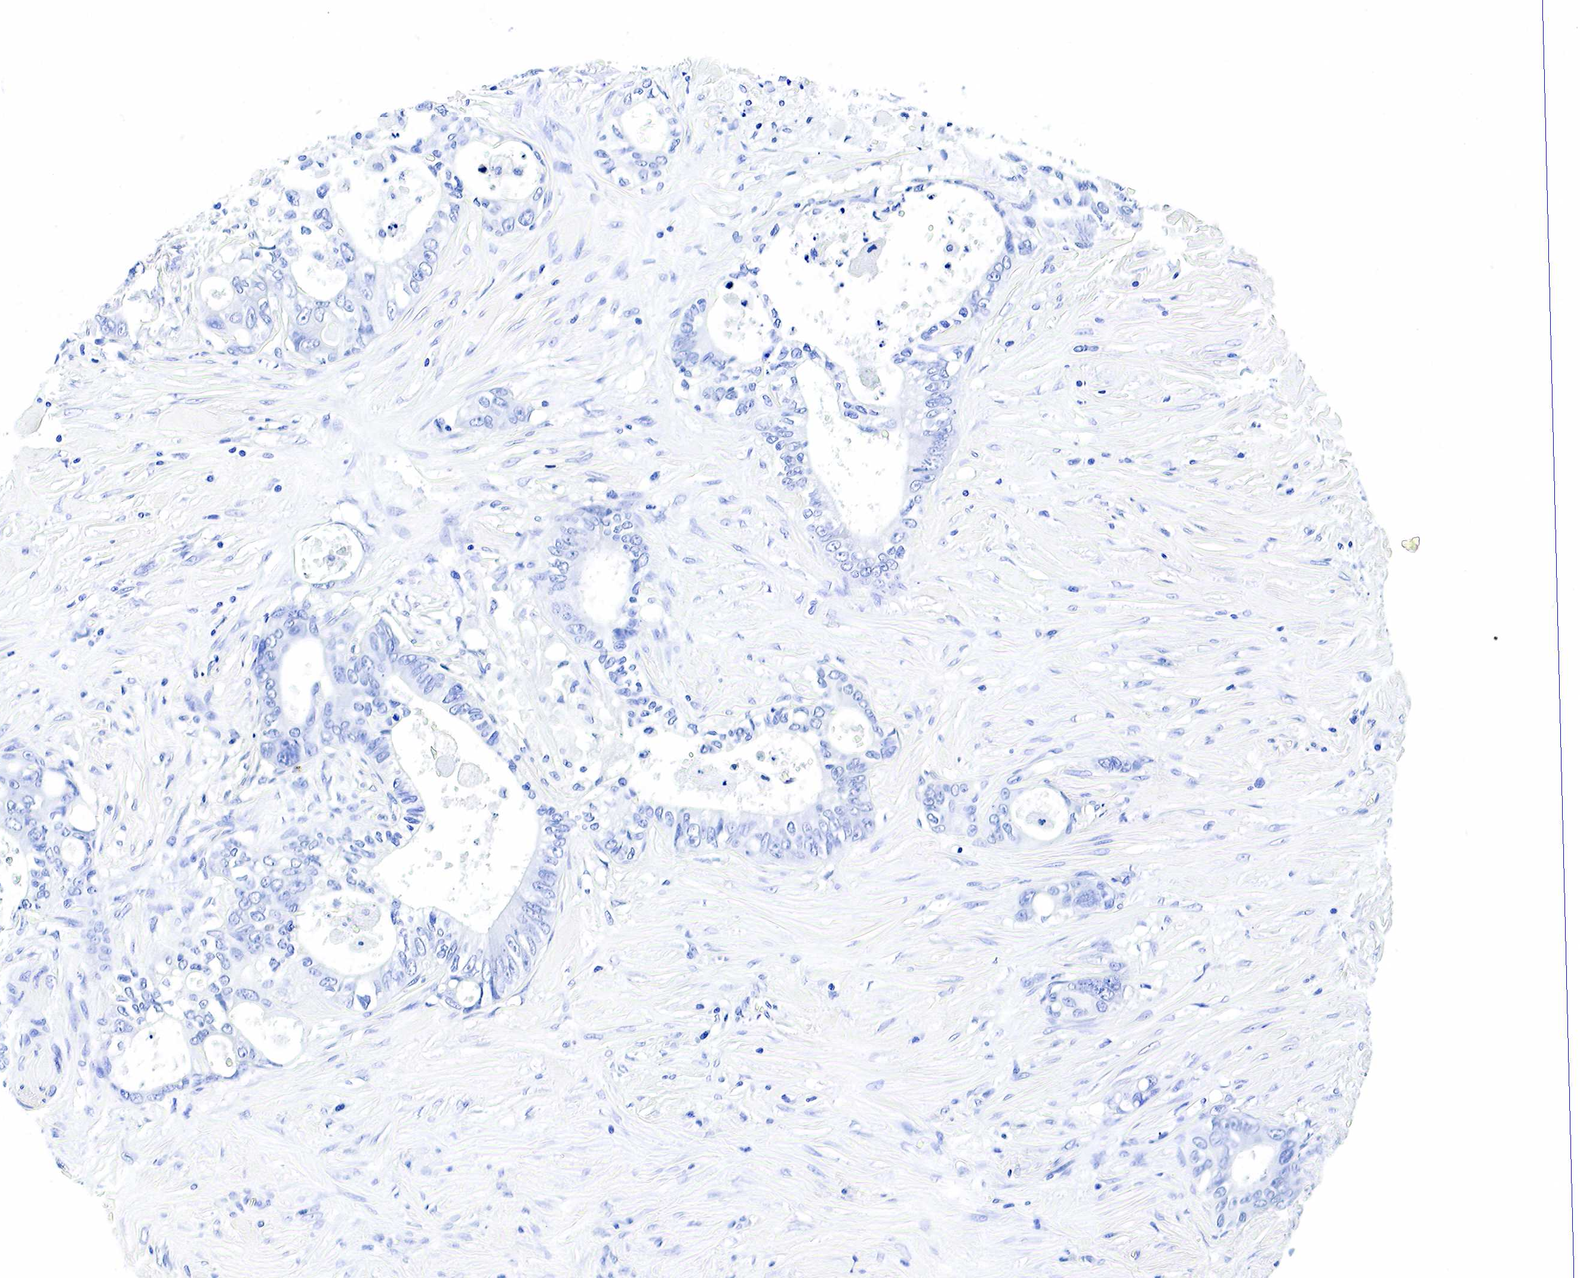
{"staining": {"intensity": "negative", "quantity": "none", "location": "none"}, "tissue": "colorectal cancer", "cell_type": "Tumor cells", "image_type": "cancer", "snomed": [{"axis": "morphology", "description": "Adenocarcinoma, NOS"}, {"axis": "topography", "description": "Rectum"}], "caption": "IHC of adenocarcinoma (colorectal) reveals no positivity in tumor cells.", "gene": "GAST", "patient": {"sex": "female", "age": 57}}